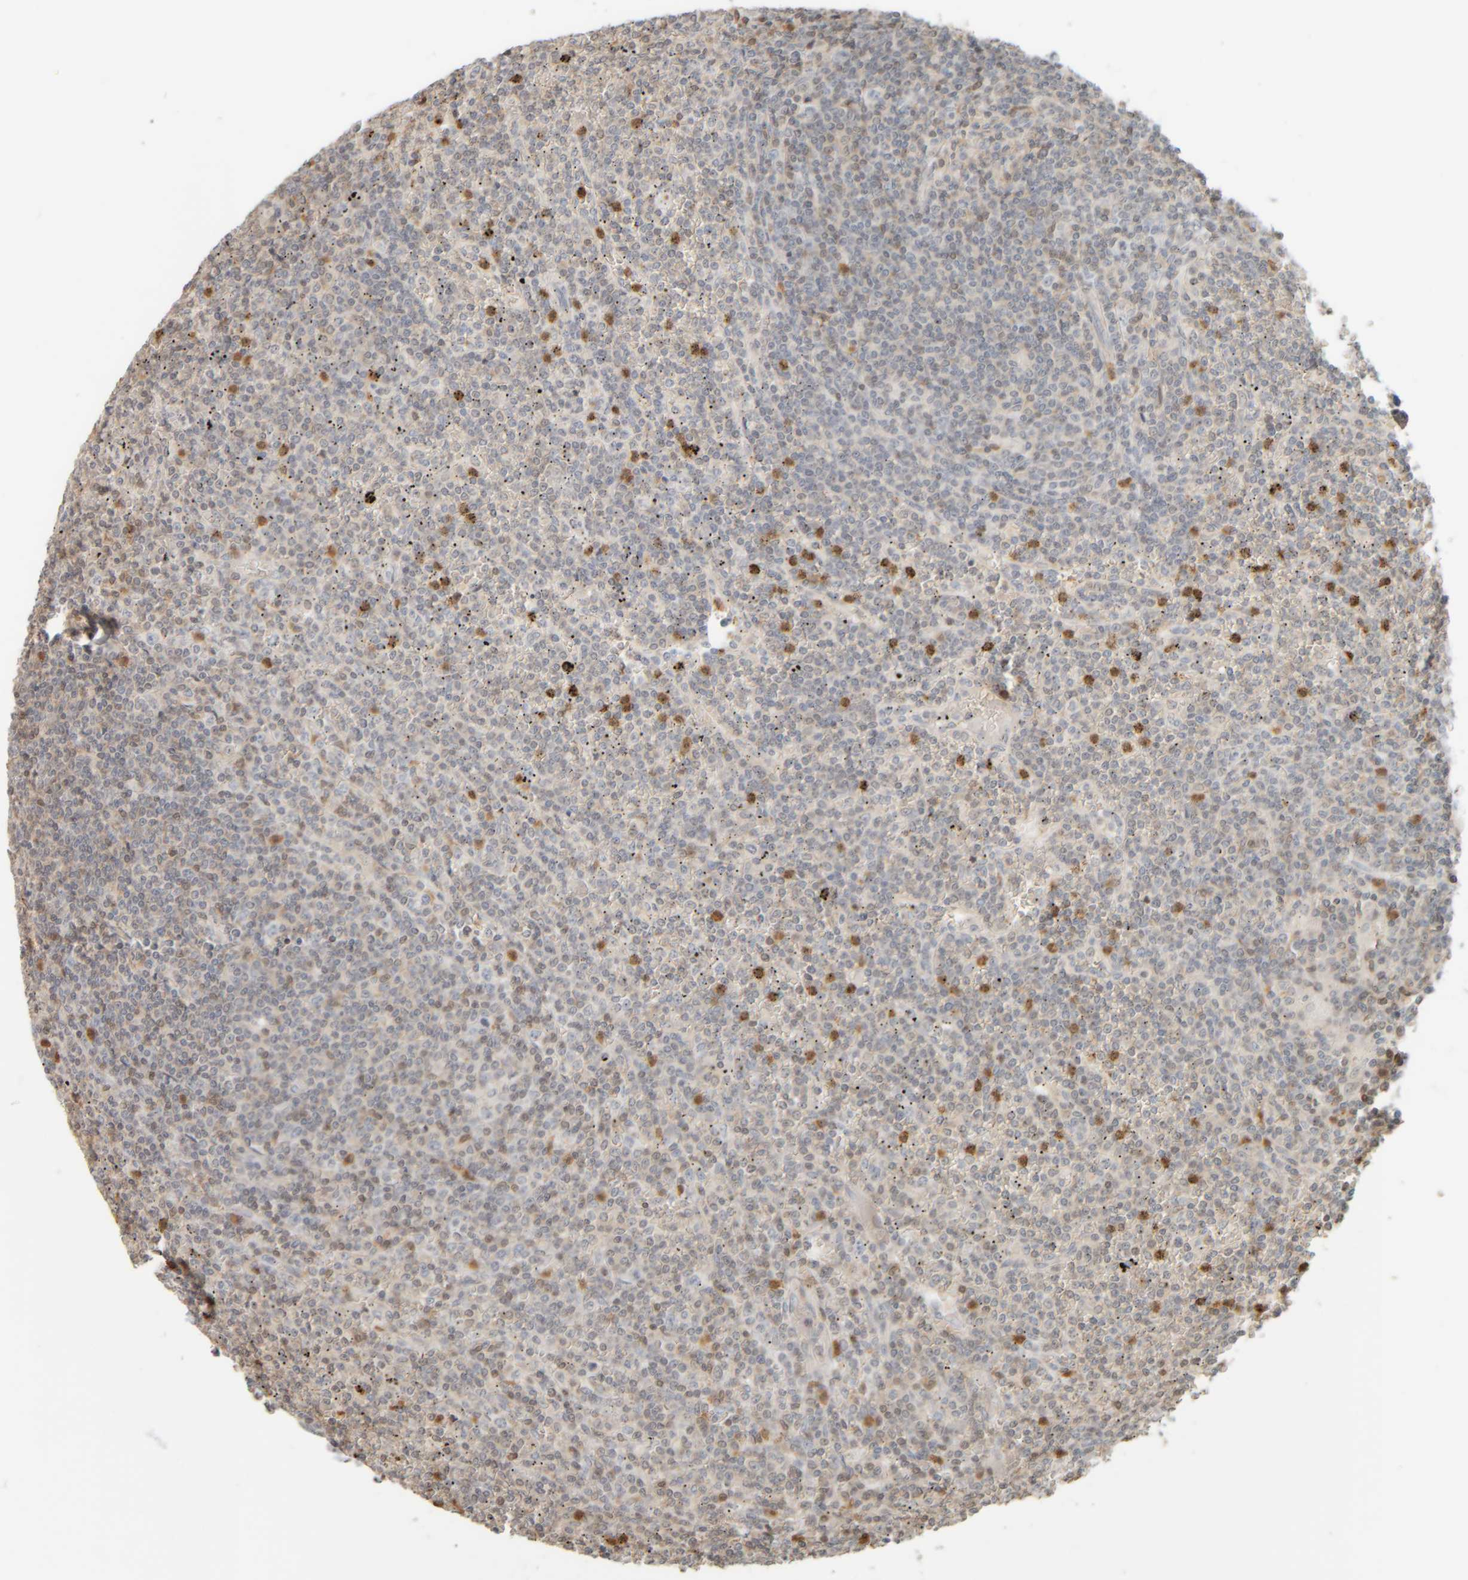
{"staining": {"intensity": "negative", "quantity": "none", "location": "none"}, "tissue": "lymphoma", "cell_type": "Tumor cells", "image_type": "cancer", "snomed": [{"axis": "morphology", "description": "Malignant lymphoma, non-Hodgkin's type, Low grade"}, {"axis": "topography", "description": "Spleen"}], "caption": "The micrograph reveals no significant staining in tumor cells of malignant lymphoma, non-Hodgkin's type (low-grade).", "gene": "PTGES3L-AARSD1", "patient": {"sex": "female", "age": 19}}